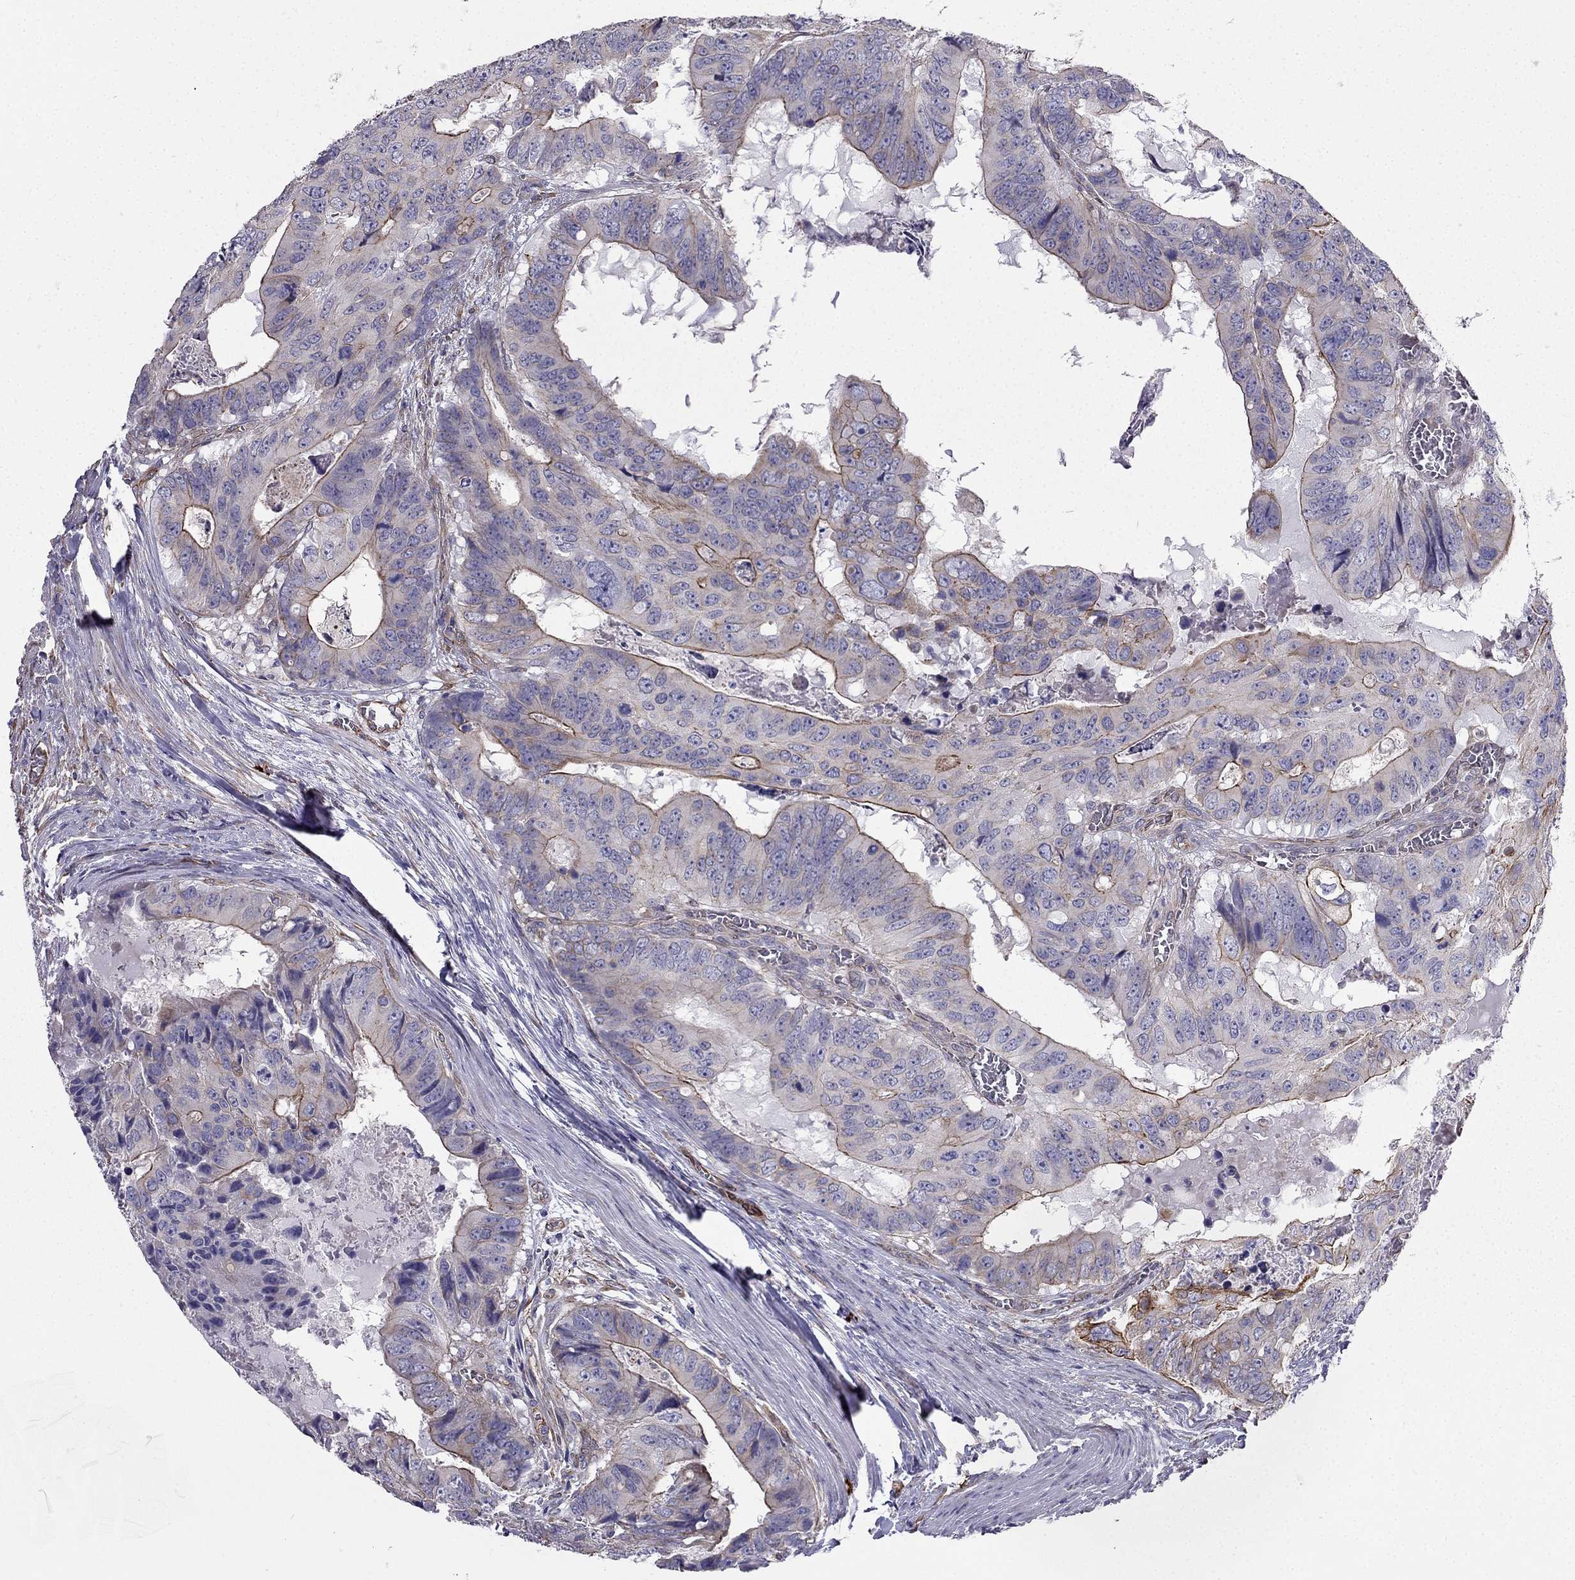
{"staining": {"intensity": "moderate", "quantity": "25%-75%", "location": "cytoplasmic/membranous"}, "tissue": "colorectal cancer", "cell_type": "Tumor cells", "image_type": "cancer", "snomed": [{"axis": "morphology", "description": "Adenocarcinoma, NOS"}, {"axis": "topography", "description": "Colon"}], "caption": "IHC (DAB) staining of adenocarcinoma (colorectal) exhibits moderate cytoplasmic/membranous protein positivity in approximately 25%-75% of tumor cells. Immunohistochemistry (ihc) stains the protein in brown and the nuclei are stained blue.", "gene": "ENOX1", "patient": {"sex": "male", "age": 79}}